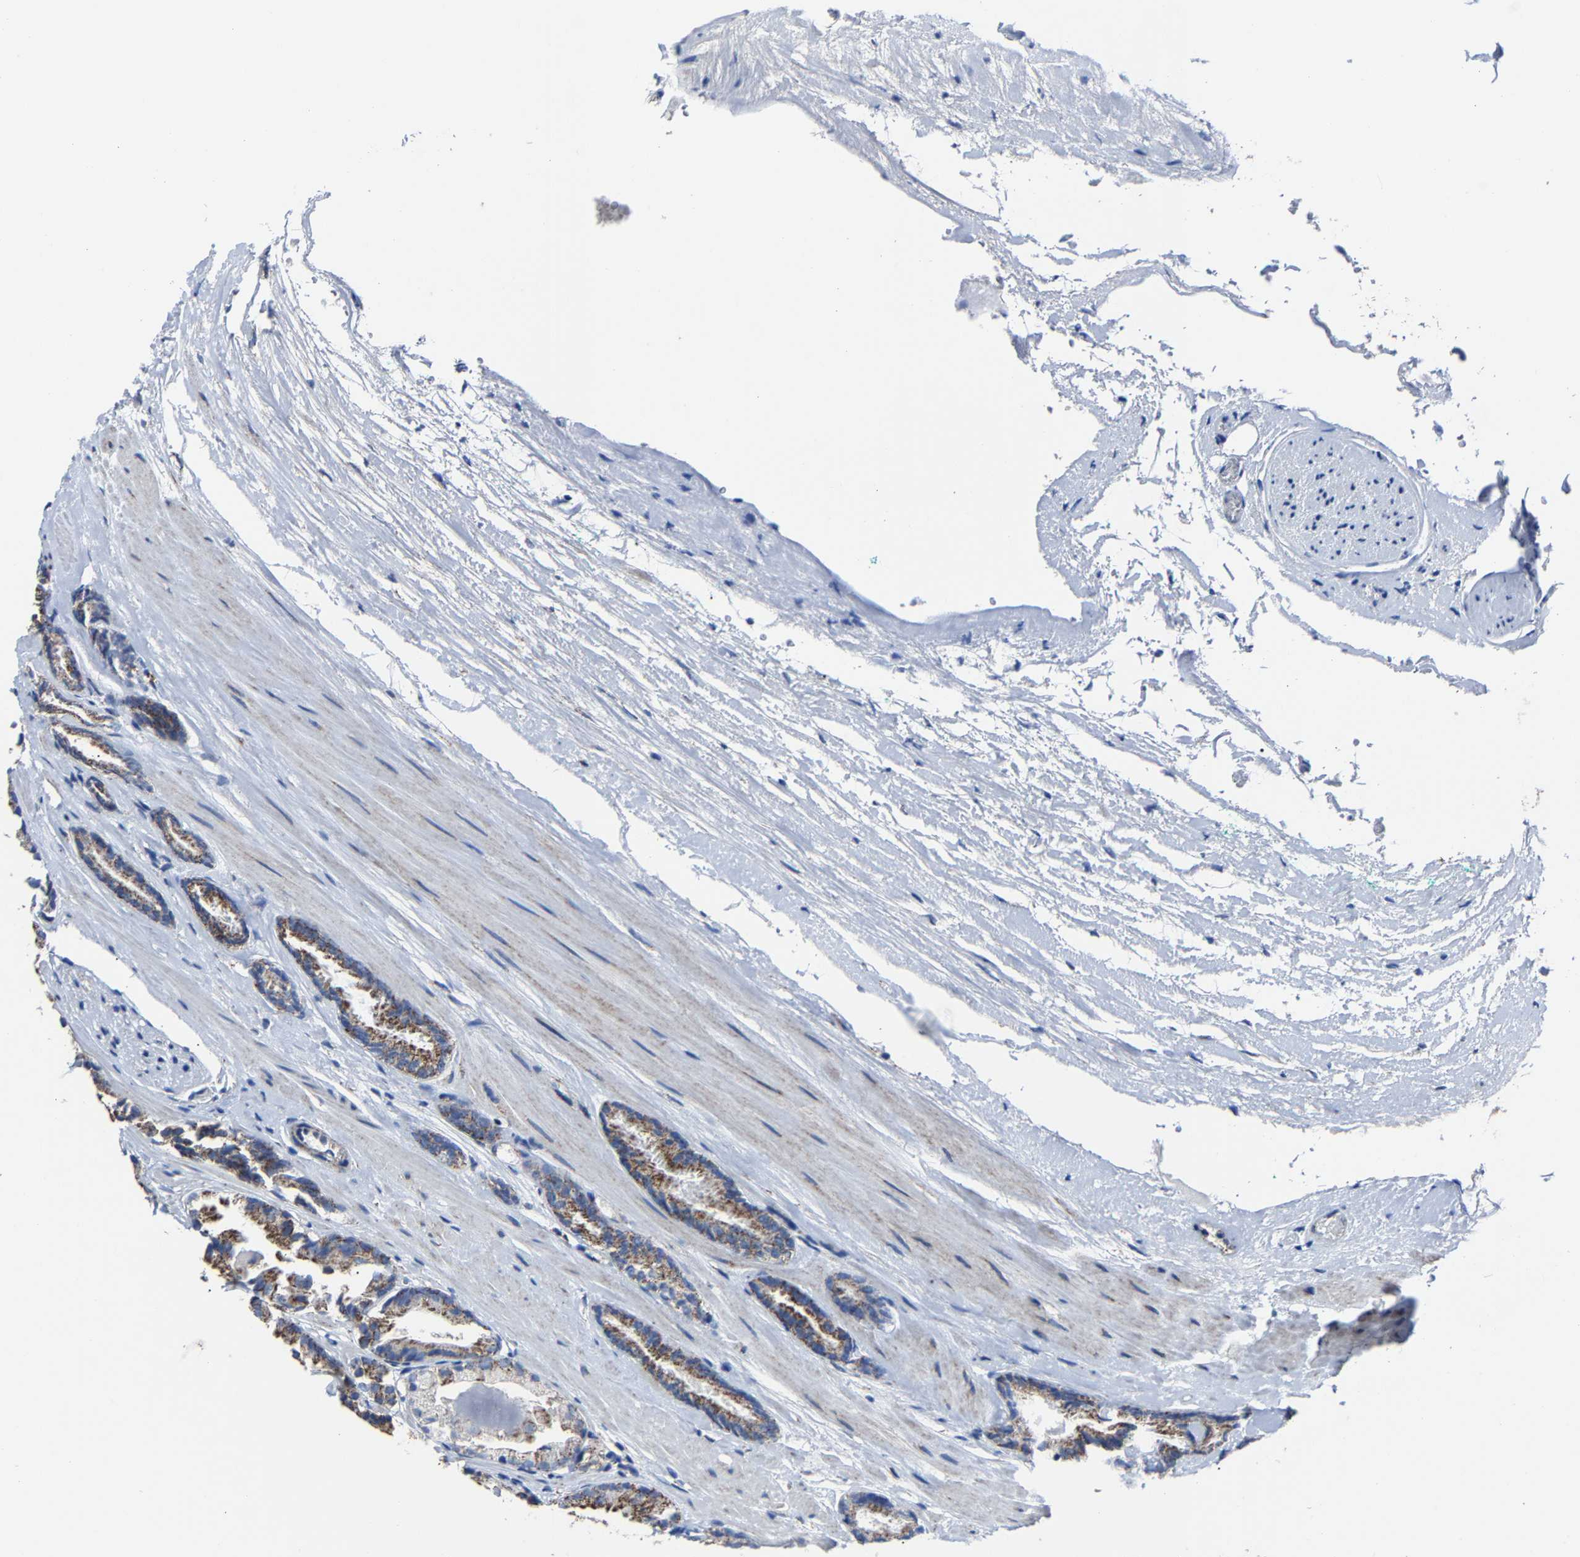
{"staining": {"intensity": "moderate", "quantity": ">75%", "location": "cytoplasmic/membranous"}, "tissue": "prostate cancer", "cell_type": "Tumor cells", "image_type": "cancer", "snomed": [{"axis": "morphology", "description": "Adenocarcinoma, Low grade"}, {"axis": "topography", "description": "Prostate"}], "caption": "Tumor cells display medium levels of moderate cytoplasmic/membranous staining in about >75% of cells in human prostate cancer. Nuclei are stained in blue.", "gene": "NDUFV3", "patient": {"sex": "male", "age": 51}}